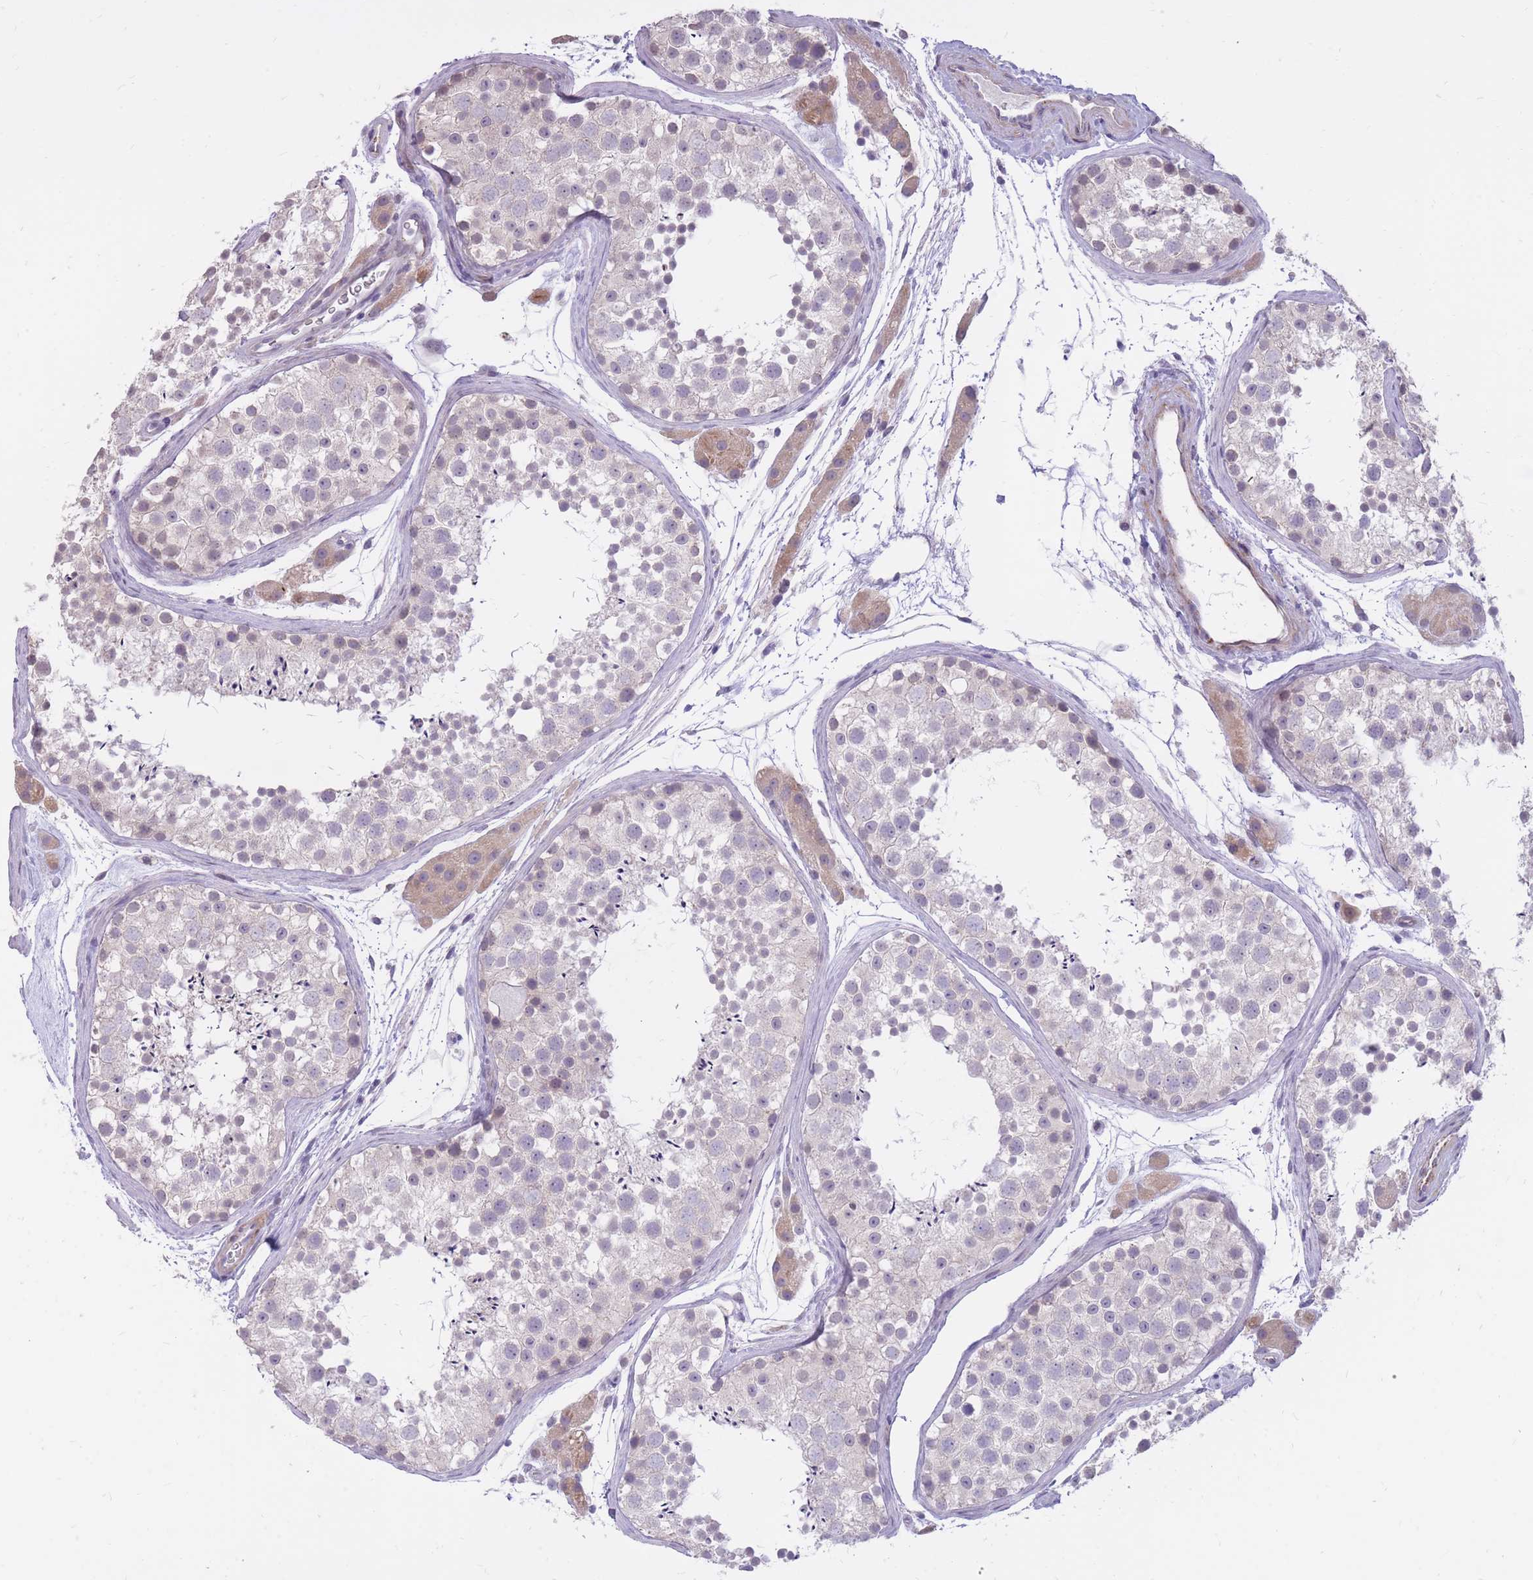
{"staining": {"intensity": "negative", "quantity": "none", "location": "none"}, "tissue": "testis", "cell_type": "Cells in seminiferous ducts", "image_type": "normal", "snomed": [{"axis": "morphology", "description": "Normal tissue, NOS"}, {"axis": "topography", "description": "Testis"}], "caption": "This is a histopathology image of immunohistochemistry staining of unremarkable testis, which shows no staining in cells in seminiferous ducts.", "gene": "RNF170", "patient": {"sex": "male", "age": 41}}